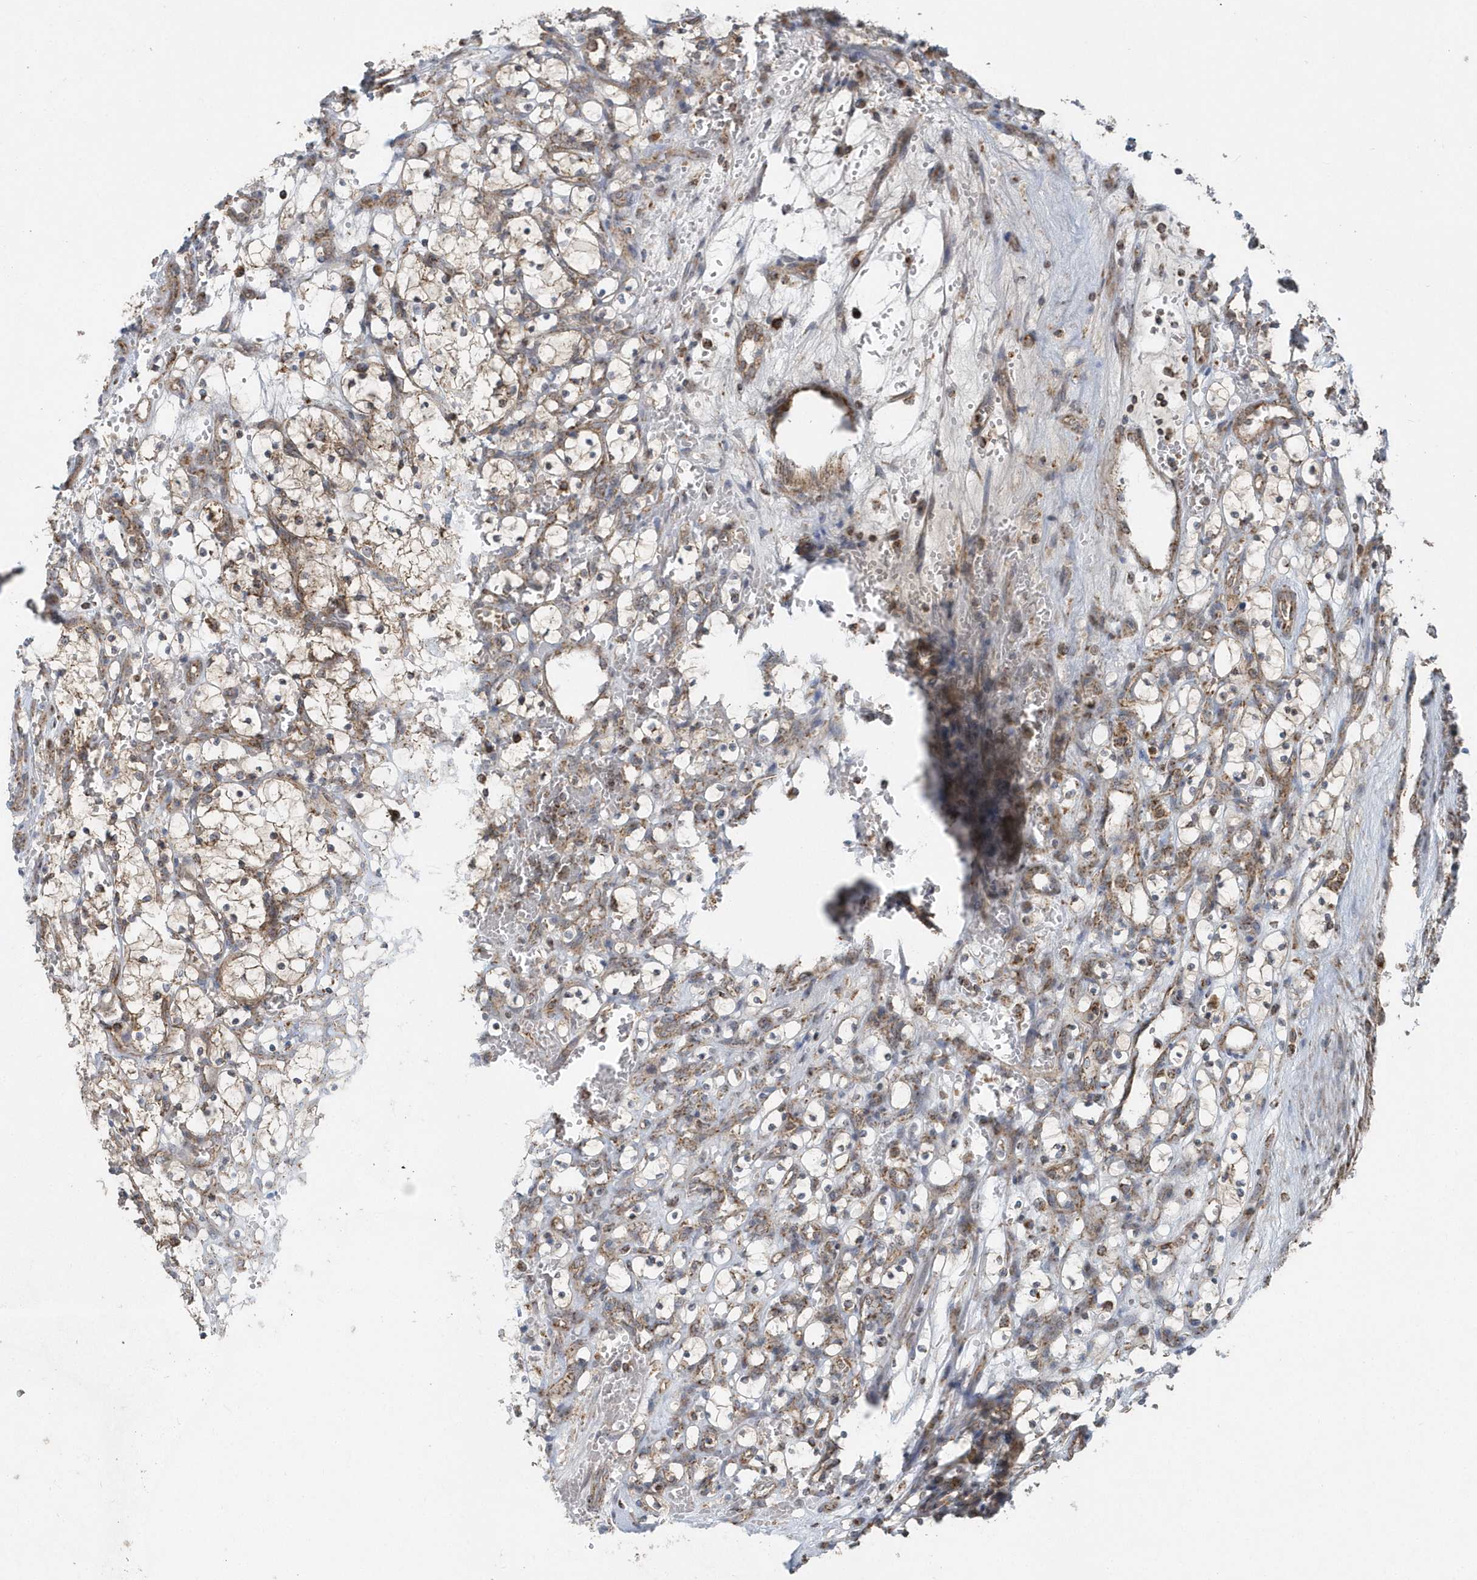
{"staining": {"intensity": "weak", "quantity": "<25%", "location": "cytoplasmic/membranous"}, "tissue": "renal cancer", "cell_type": "Tumor cells", "image_type": "cancer", "snomed": [{"axis": "morphology", "description": "Adenocarcinoma, NOS"}, {"axis": "topography", "description": "Kidney"}], "caption": "IHC photomicrograph of neoplastic tissue: adenocarcinoma (renal) stained with DAB demonstrates no significant protein positivity in tumor cells.", "gene": "PPP1R7", "patient": {"sex": "female", "age": 69}}